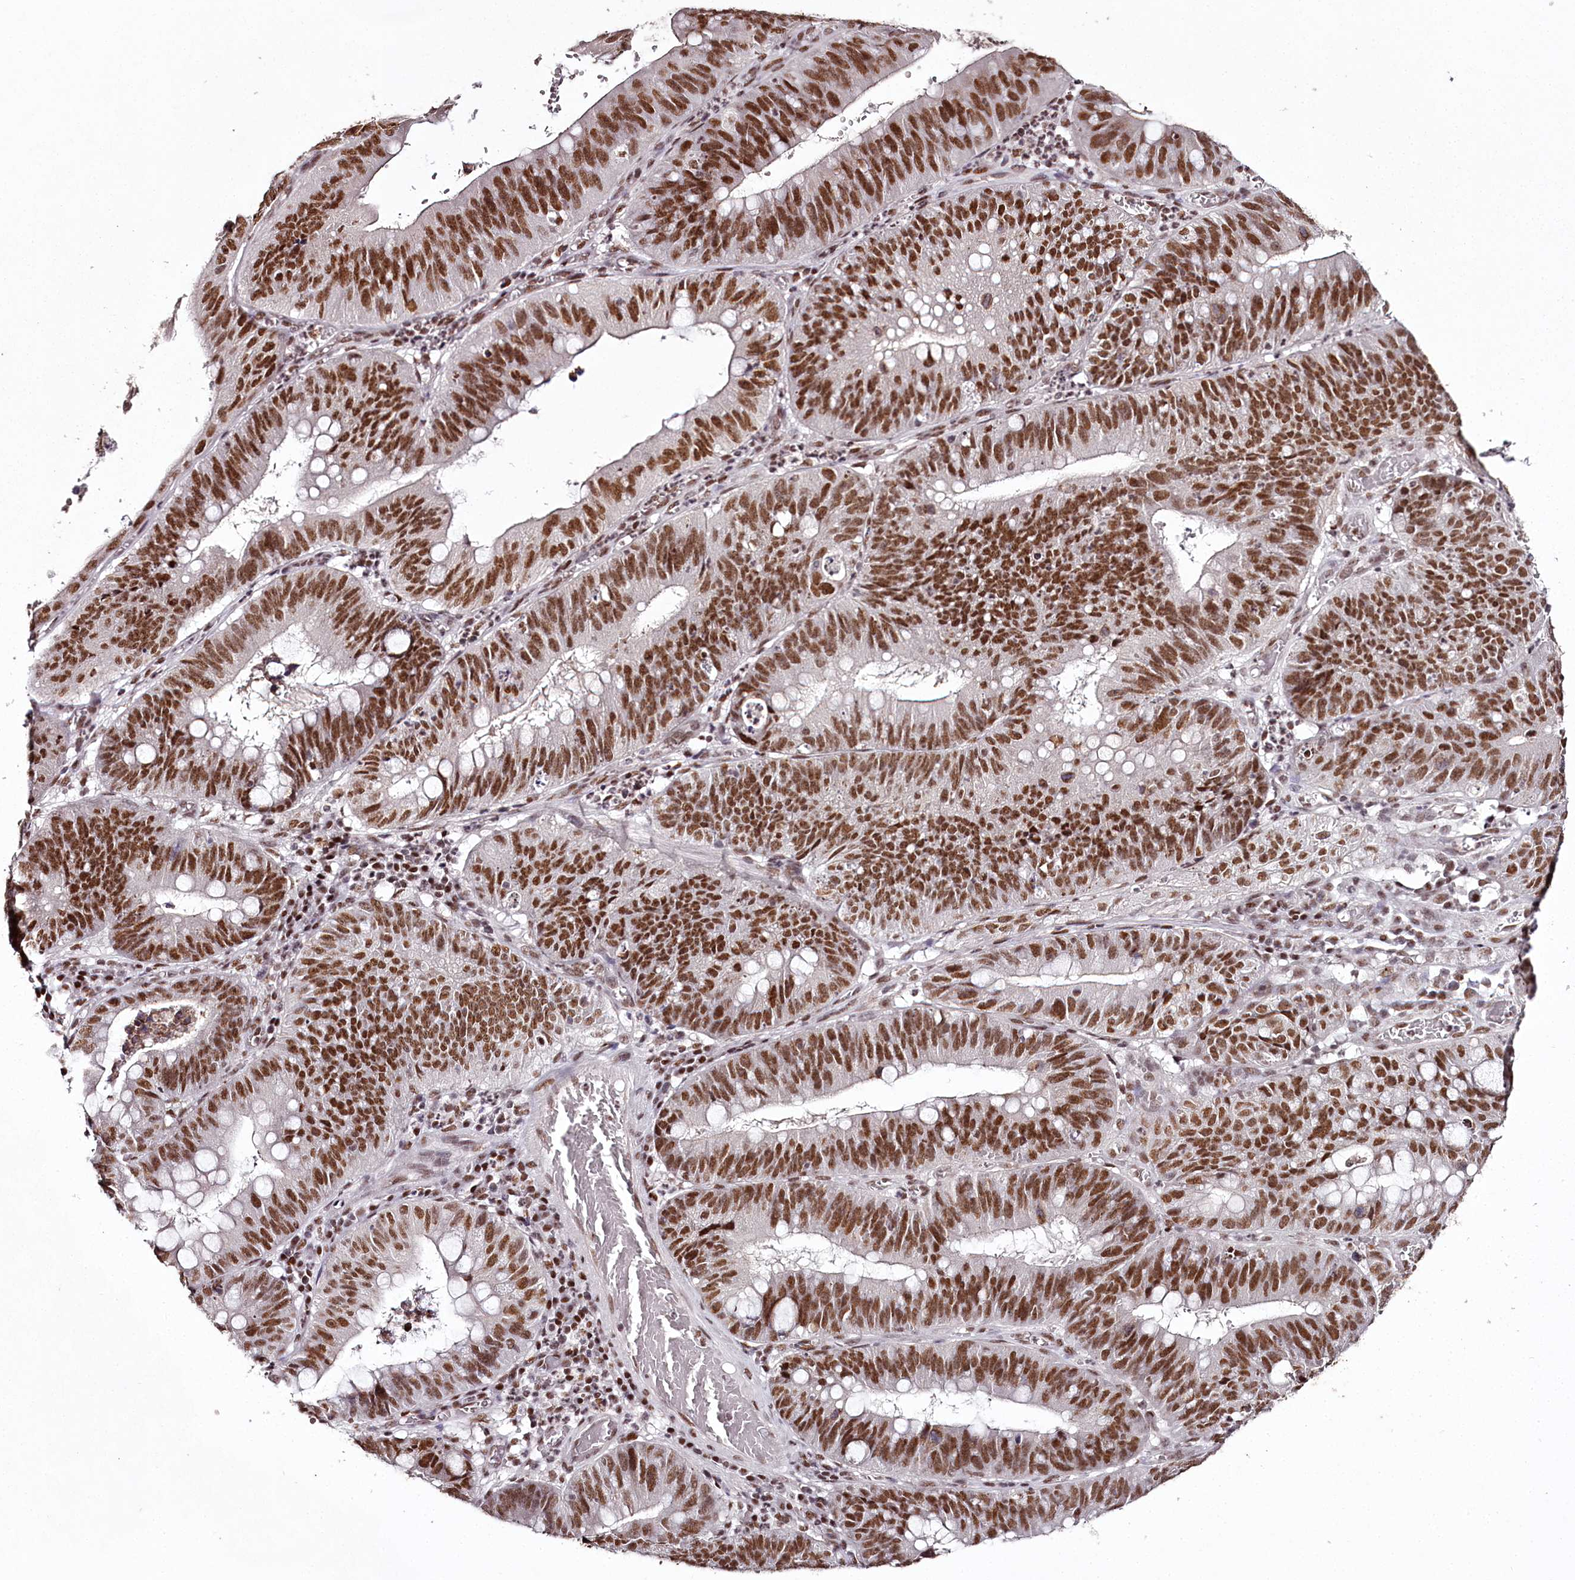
{"staining": {"intensity": "strong", "quantity": ">75%", "location": "nuclear"}, "tissue": "stomach cancer", "cell_type": "Tumor cells", "image_type": "cancer", "snomed": [{"axis": "morphology", "description": "Adenocarcinoma, NOS"}, {"axis": "topography", "description": "Stomach"}], "caption": "A high amount of strong nuclear staining is seen in about >75% of tumor cells in stomach cancer tissue. The staining was performed using DAB, with brown indicating positive protein expression. Nuclei are stained blue with hematoxylin.", "gene": "PSPC1", "patient": {"sex": "male", "age": 59}}